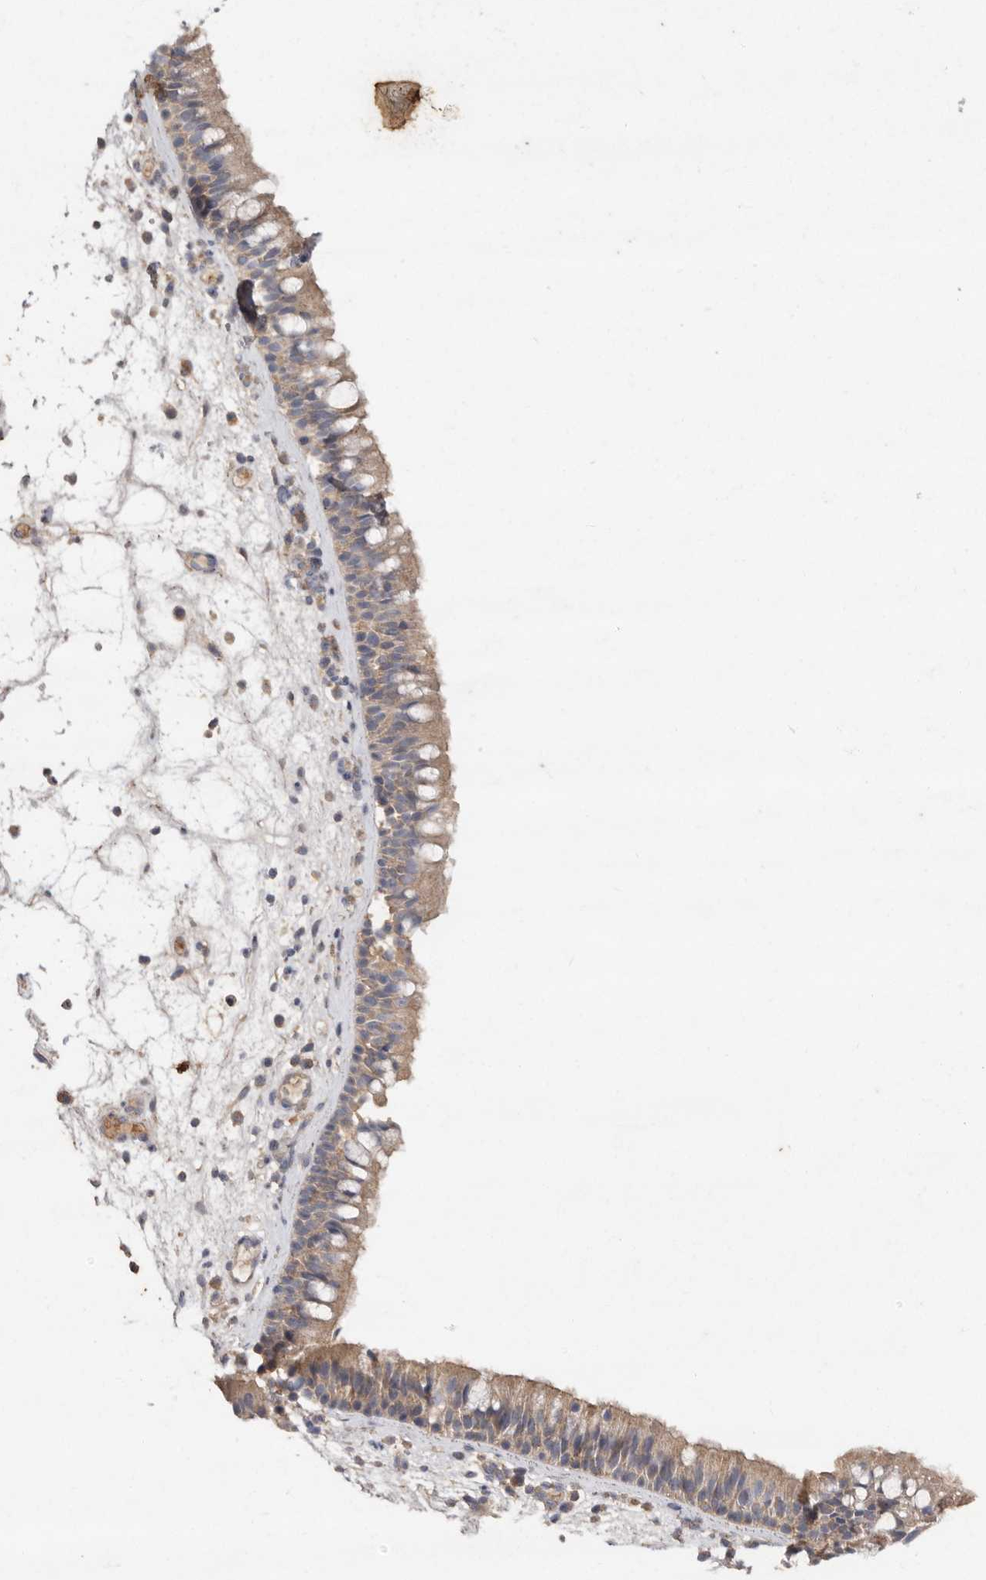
{"staining": {"intensity": "weak", "quantity": ">75%", "location": "cytoplasmic/membranous"}, "tissue": "nasopharynx", "cell_type": "Respiratory epithelial cells", "image_type": "normal", "snomed": [{"axis": "morphology", "description": "Normal tissue, NOS"}, {"axis": "morphology", "description": "Inflammation, NOS"}, {"axis": "morphology", "description": "Malignant melanoma, Metastatic site"}, {"axis": "topography", "description": "Nasopharynx"}], "caption": "Immunohistochemistry of unremarkable nasopharynx exhibits low levels of weak cytoplasmic/membranous staining in about >75% of respiratory epithelial cells.", "gene": "RWDD1", "patient": {"sex": "male", "age": 70}}